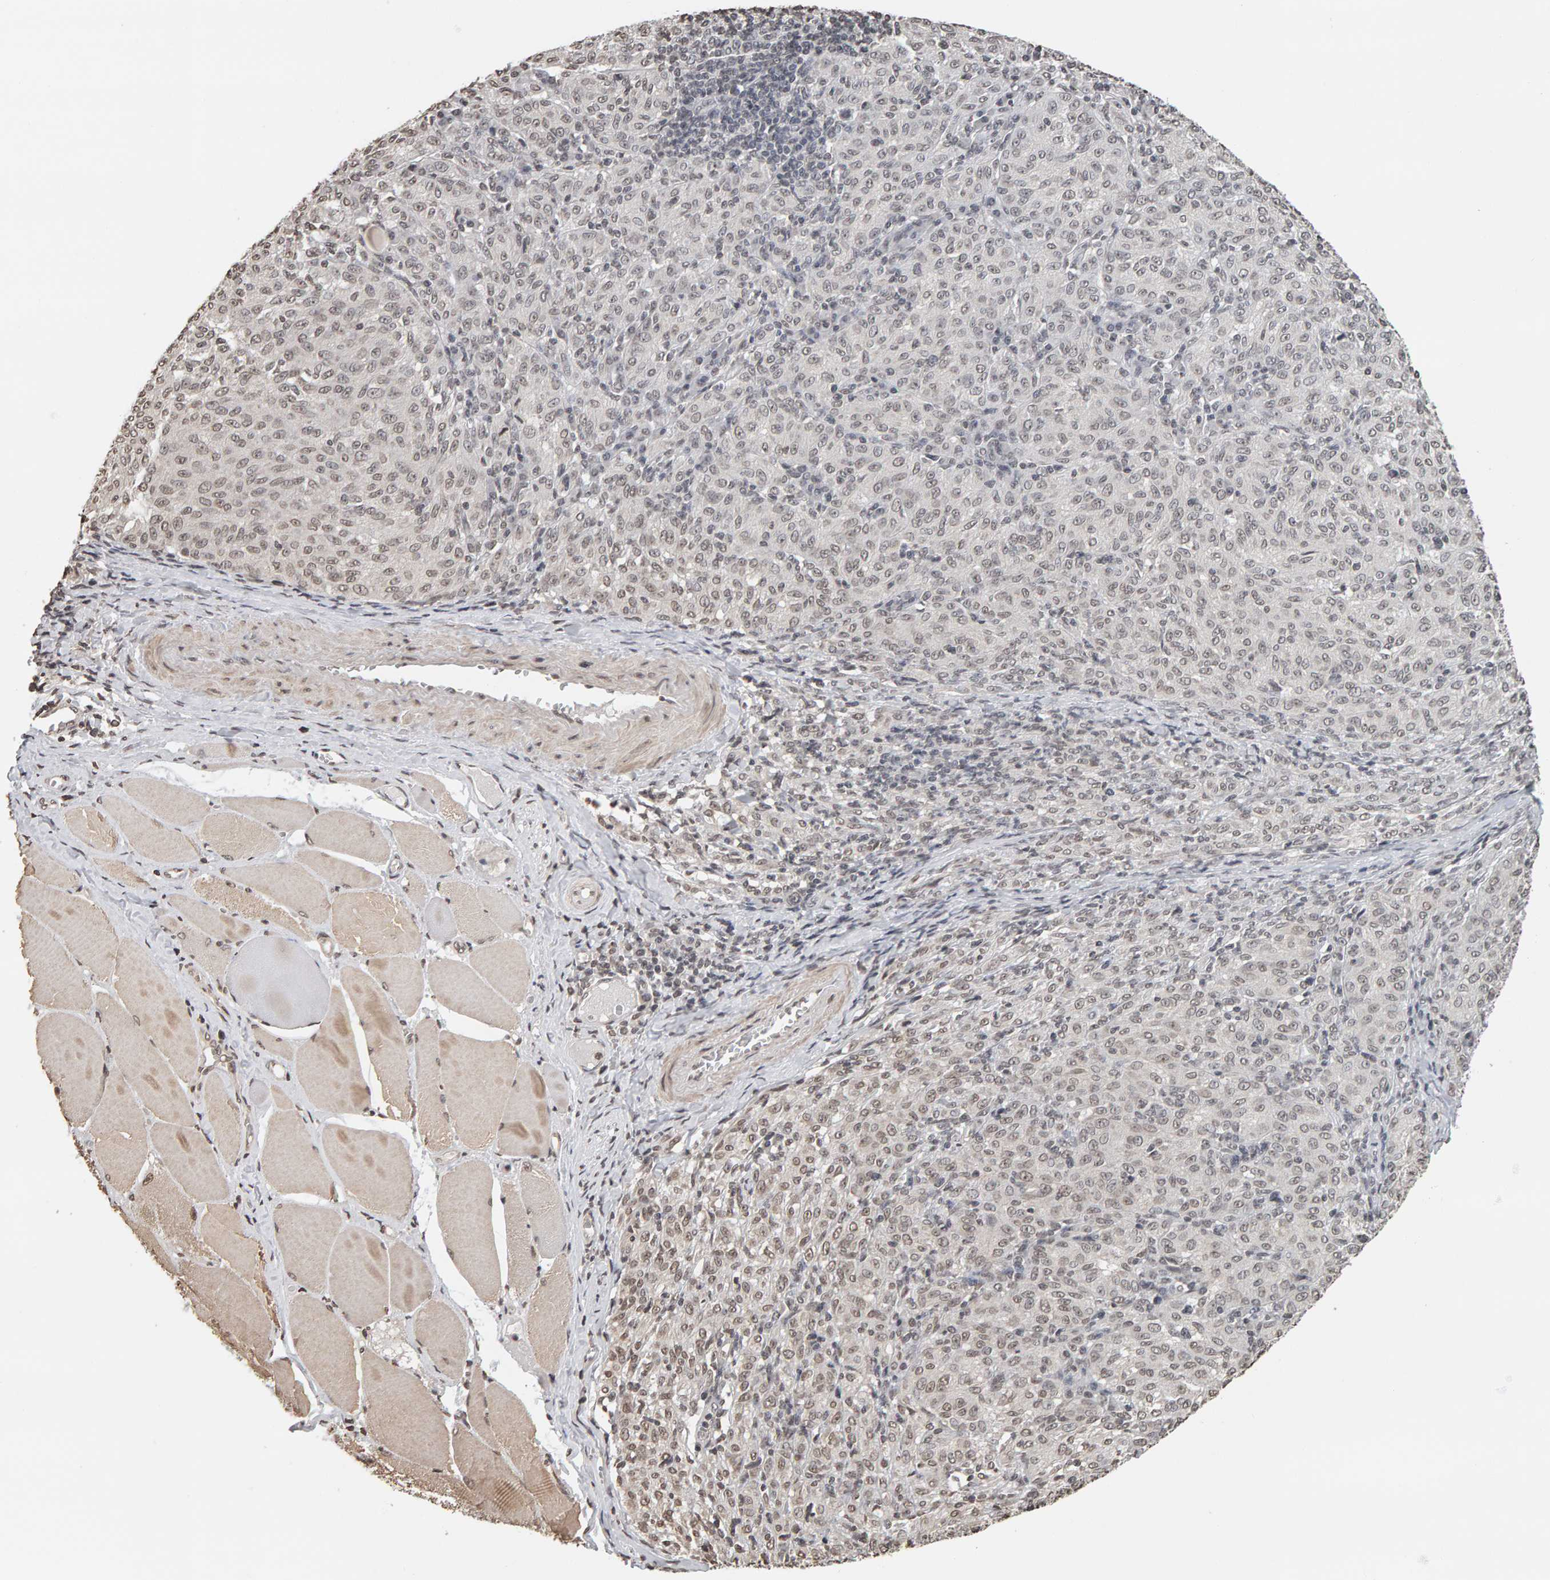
{"staining": {"intensity": "weak", "quantity": ">75%", "location": "nuclear"}, "tissue": "melanoma", "cell_type": "Tumor cells", "image_type": "cancer", "snomed": [{"axis": "morphology", "description": "Malignant melanoma, NOS"}, {"axis": "topography", "description": "Skin"}], "caption": "A histopathology image of malignant melanoma stained for a protein exhibits weak nuclear brown staining in tumor cells.", "gene": "AFF4", "patient": {"sex": "female", "age": 72}}